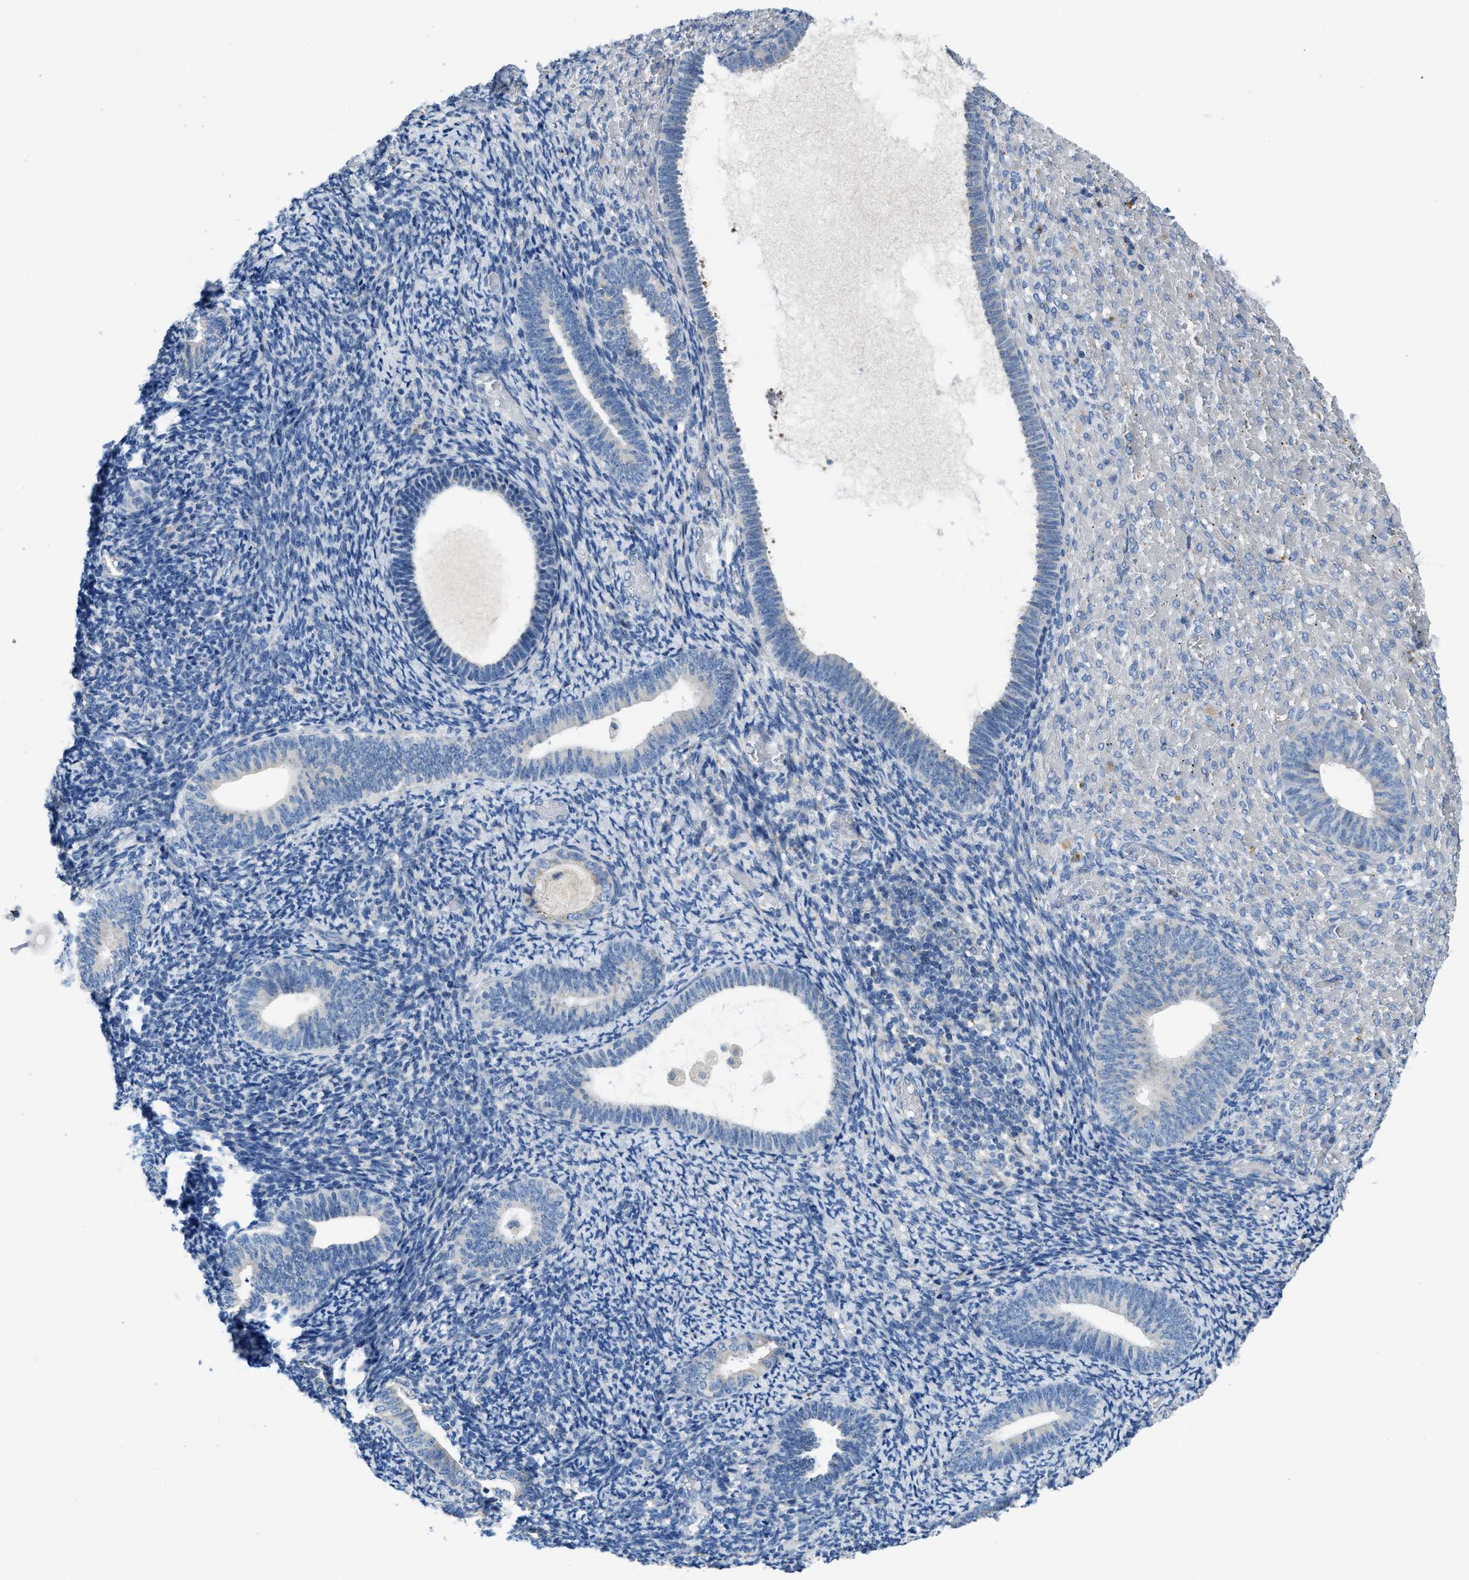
{"staining": {"intensity": "negative", "quantity": "none", "location": "none"}, "tissue": "endometrium", "cell_type": "Cells in endometrial stroma", "image_type": "normal", "snomed": [{"axis": "morphology", "description": "Normal tissue, NOS"}, {"axis": "topography", "description": "Endometrium"}], "caption": "DAB immunohistochemical staining of unremarkable endometrium exhibits no significant positivity in cells in endometrial stroma.", "gene": "GGCX", "patient": {"sex": "female", "age": 66}}